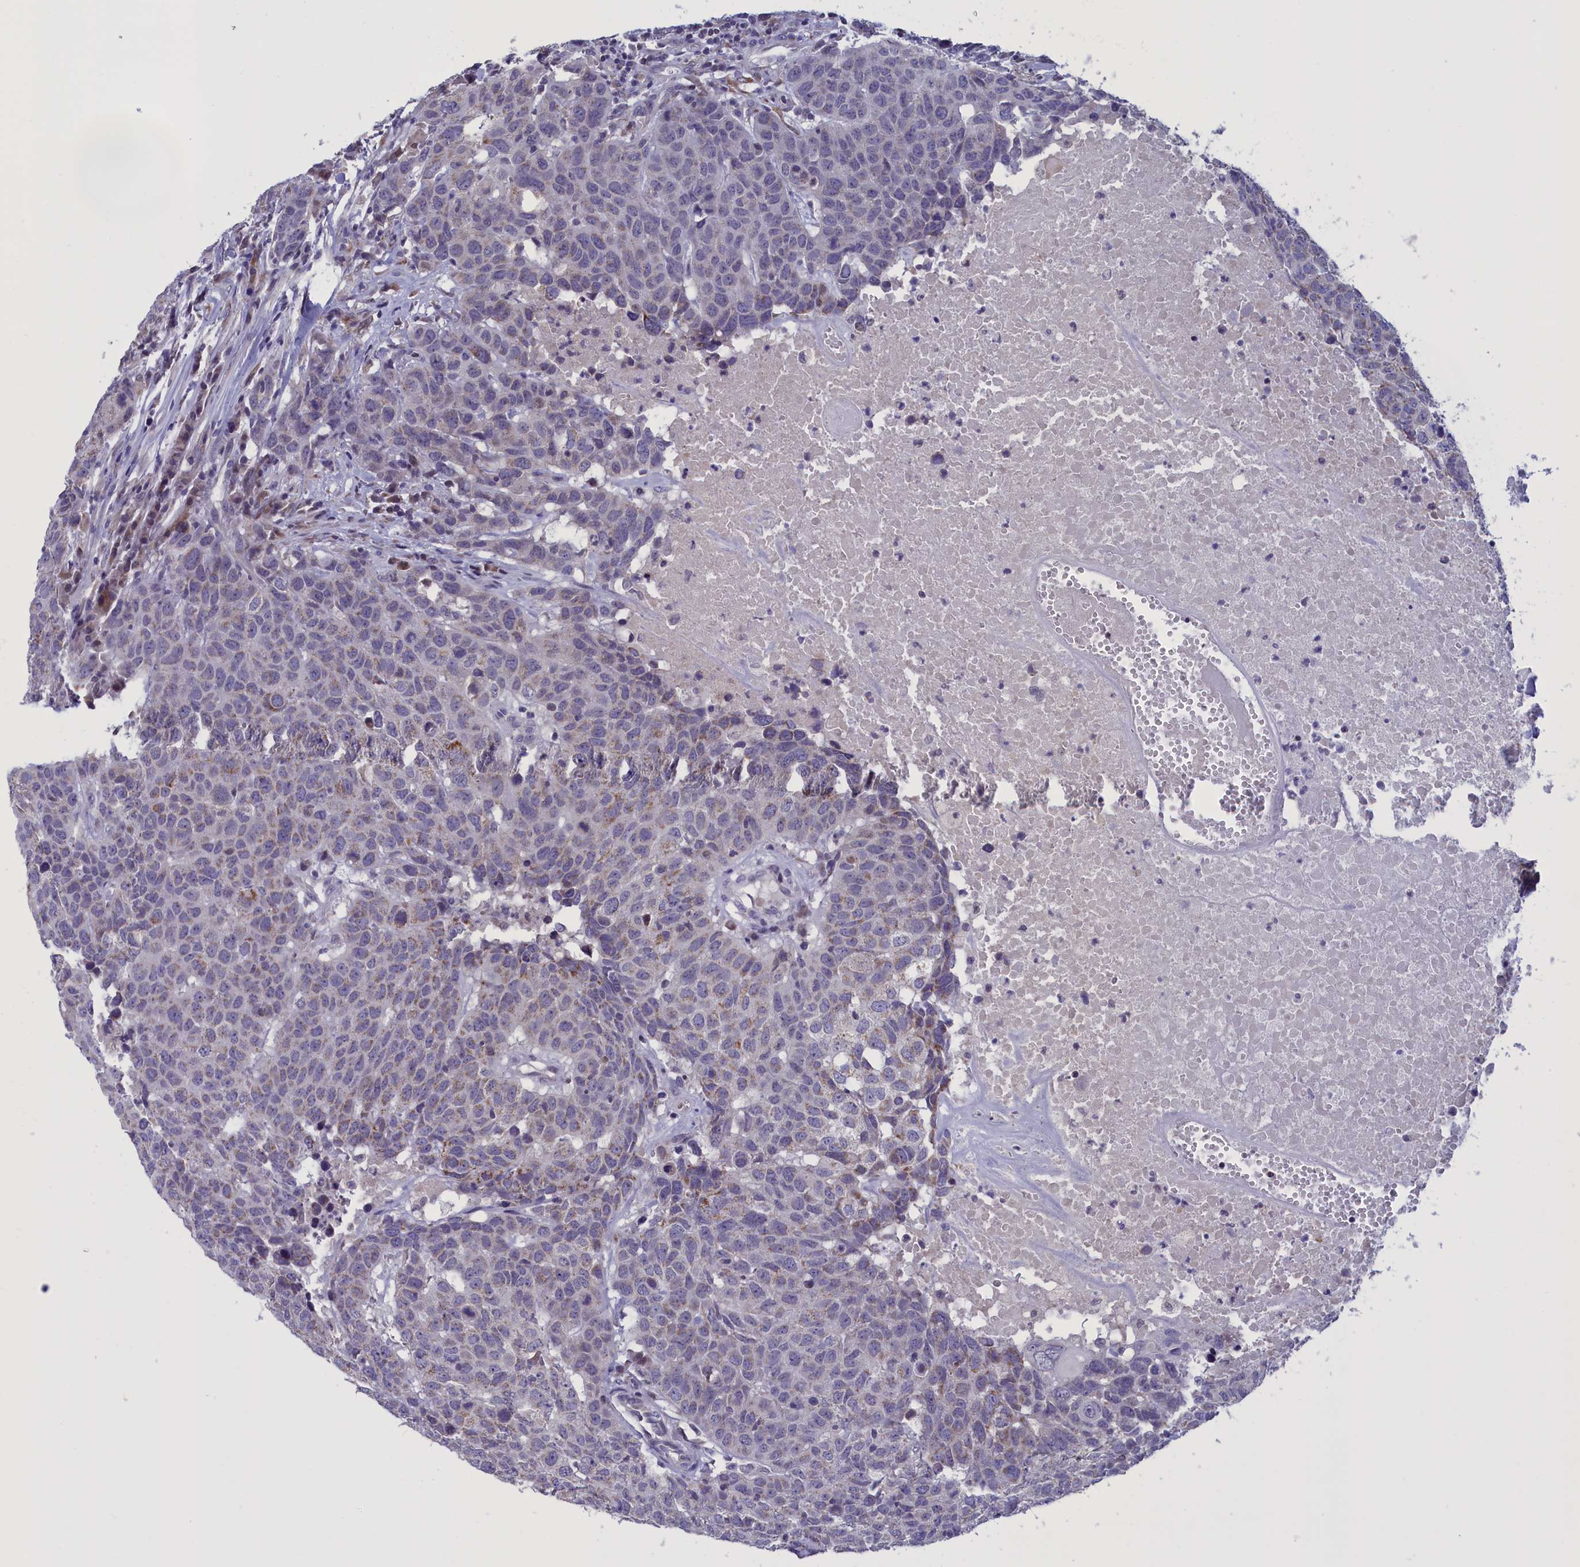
{"staining": {"intensity": "weak", "quantity": "<25%", "location": "cytoplasmic/membranous"}, "tissue": "head and neck cancer", "cell_type": "Tumor cells", "image_type": "cancer", "snomed": [{"axis": "morphology", "description": "Squamous cell carcinoma, NOS"}, {"axis": "topography", "description": "Head-Neck"}], "caption": "High magnification brightfield microscopy of head and neck cancer (squamous cell carcinoma) stained with DAB (brown) and counterstained with hematoxylin (blue): tumor cells show no significant expression.", "gene": "PARS2", "patient": {"sex": "male", "age": 66}}